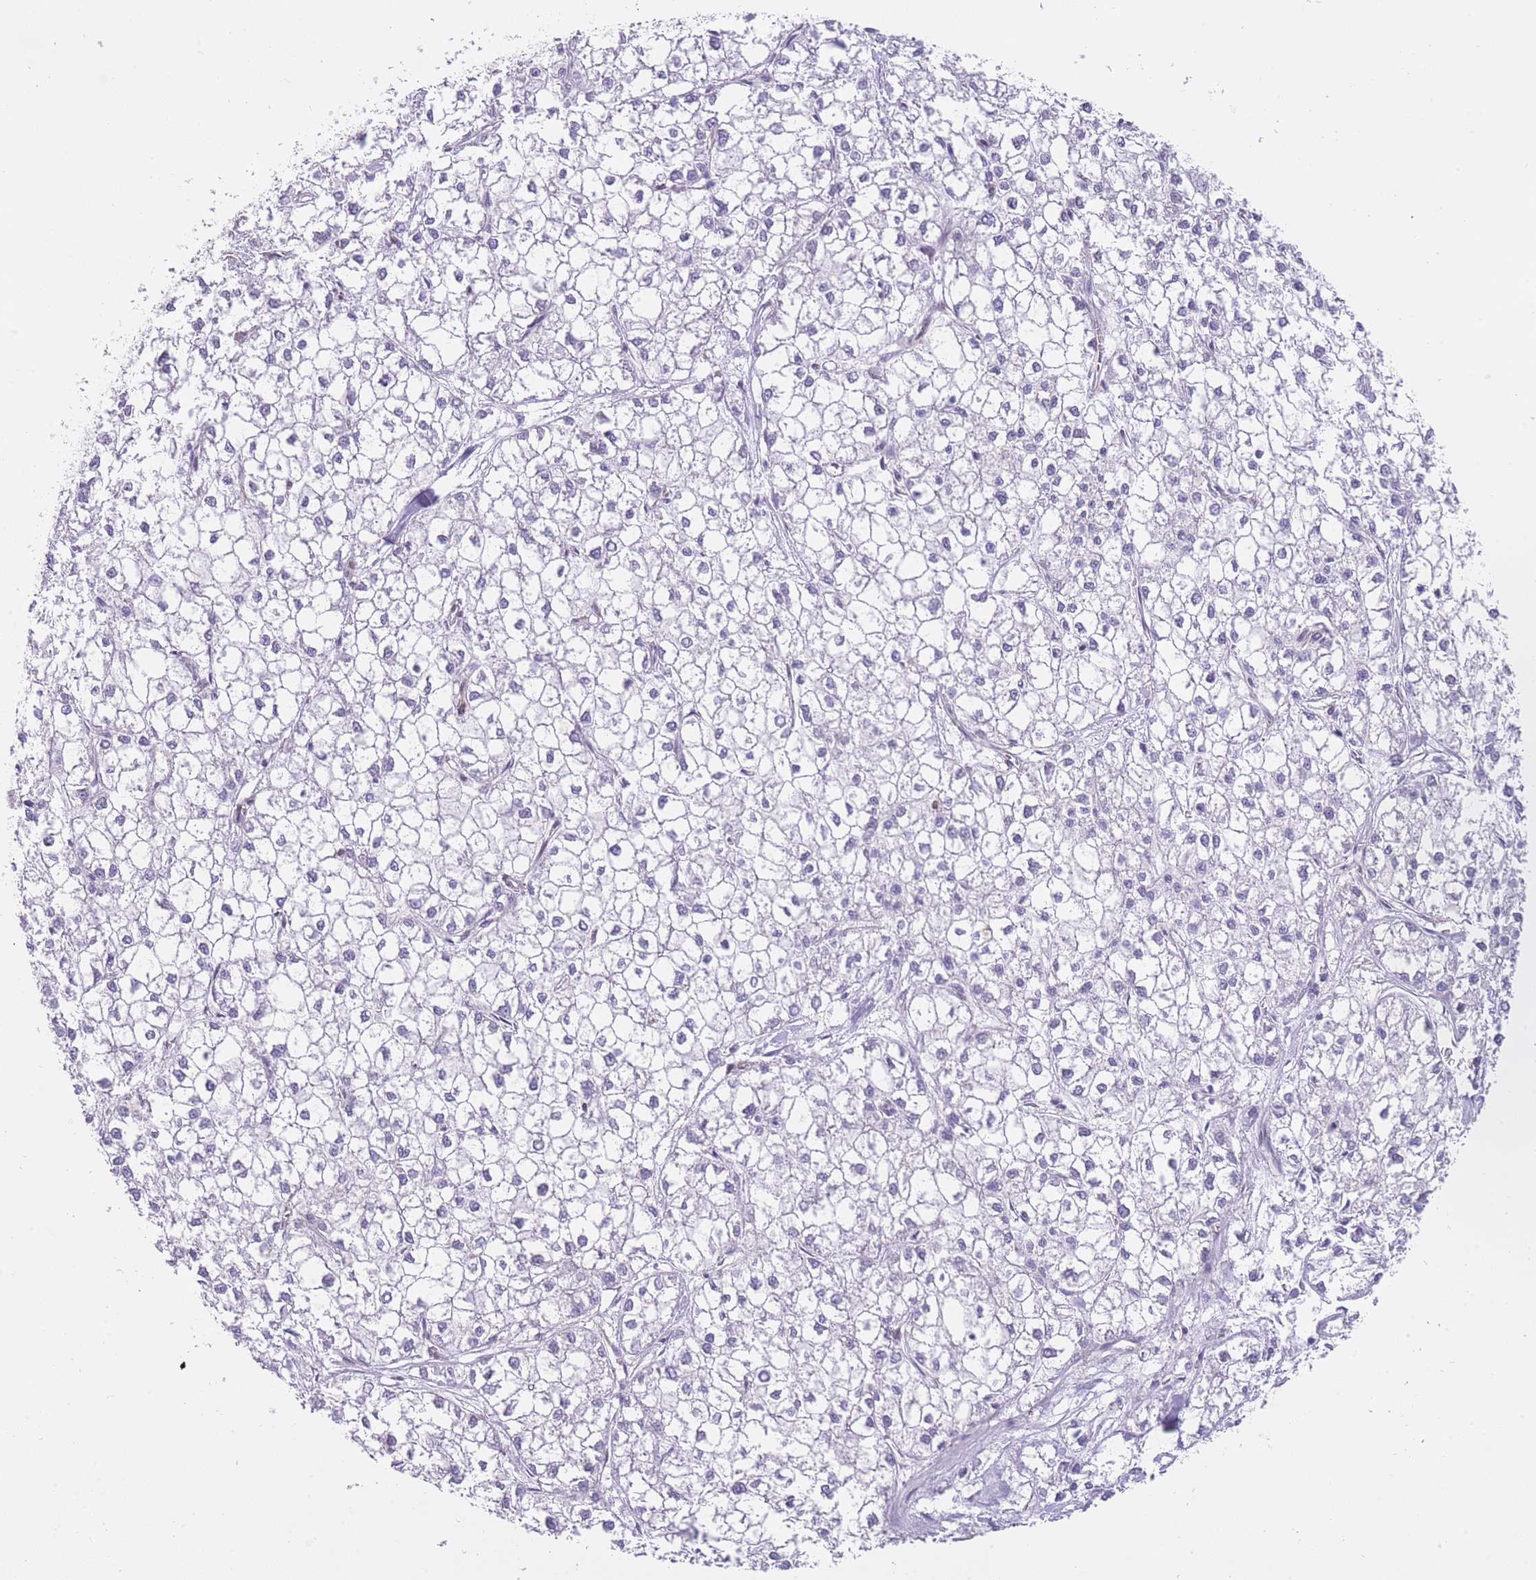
{"staining": {"intensity": "negative", "quantity": "none", "location": "none"}, "tissue": "liver cancer", "cell_type": "Tumor cells", "image_type": "cancer", "snomed": [{"axis": "morphology", "description": "Carcinoma, Hepatocellular, NOS"}, {"axis": "topography", "description": "Liver"}], "caption": "Protein analysis of hepatocellular carcinoma (liver) shows no significant staining in tumor cells. The staining is performed using DAB brown chromogen with nuclei counter-stained in using hematoxylin.", "gene": "OR11H12", "patient": {"sex": "female", "age": 43}}